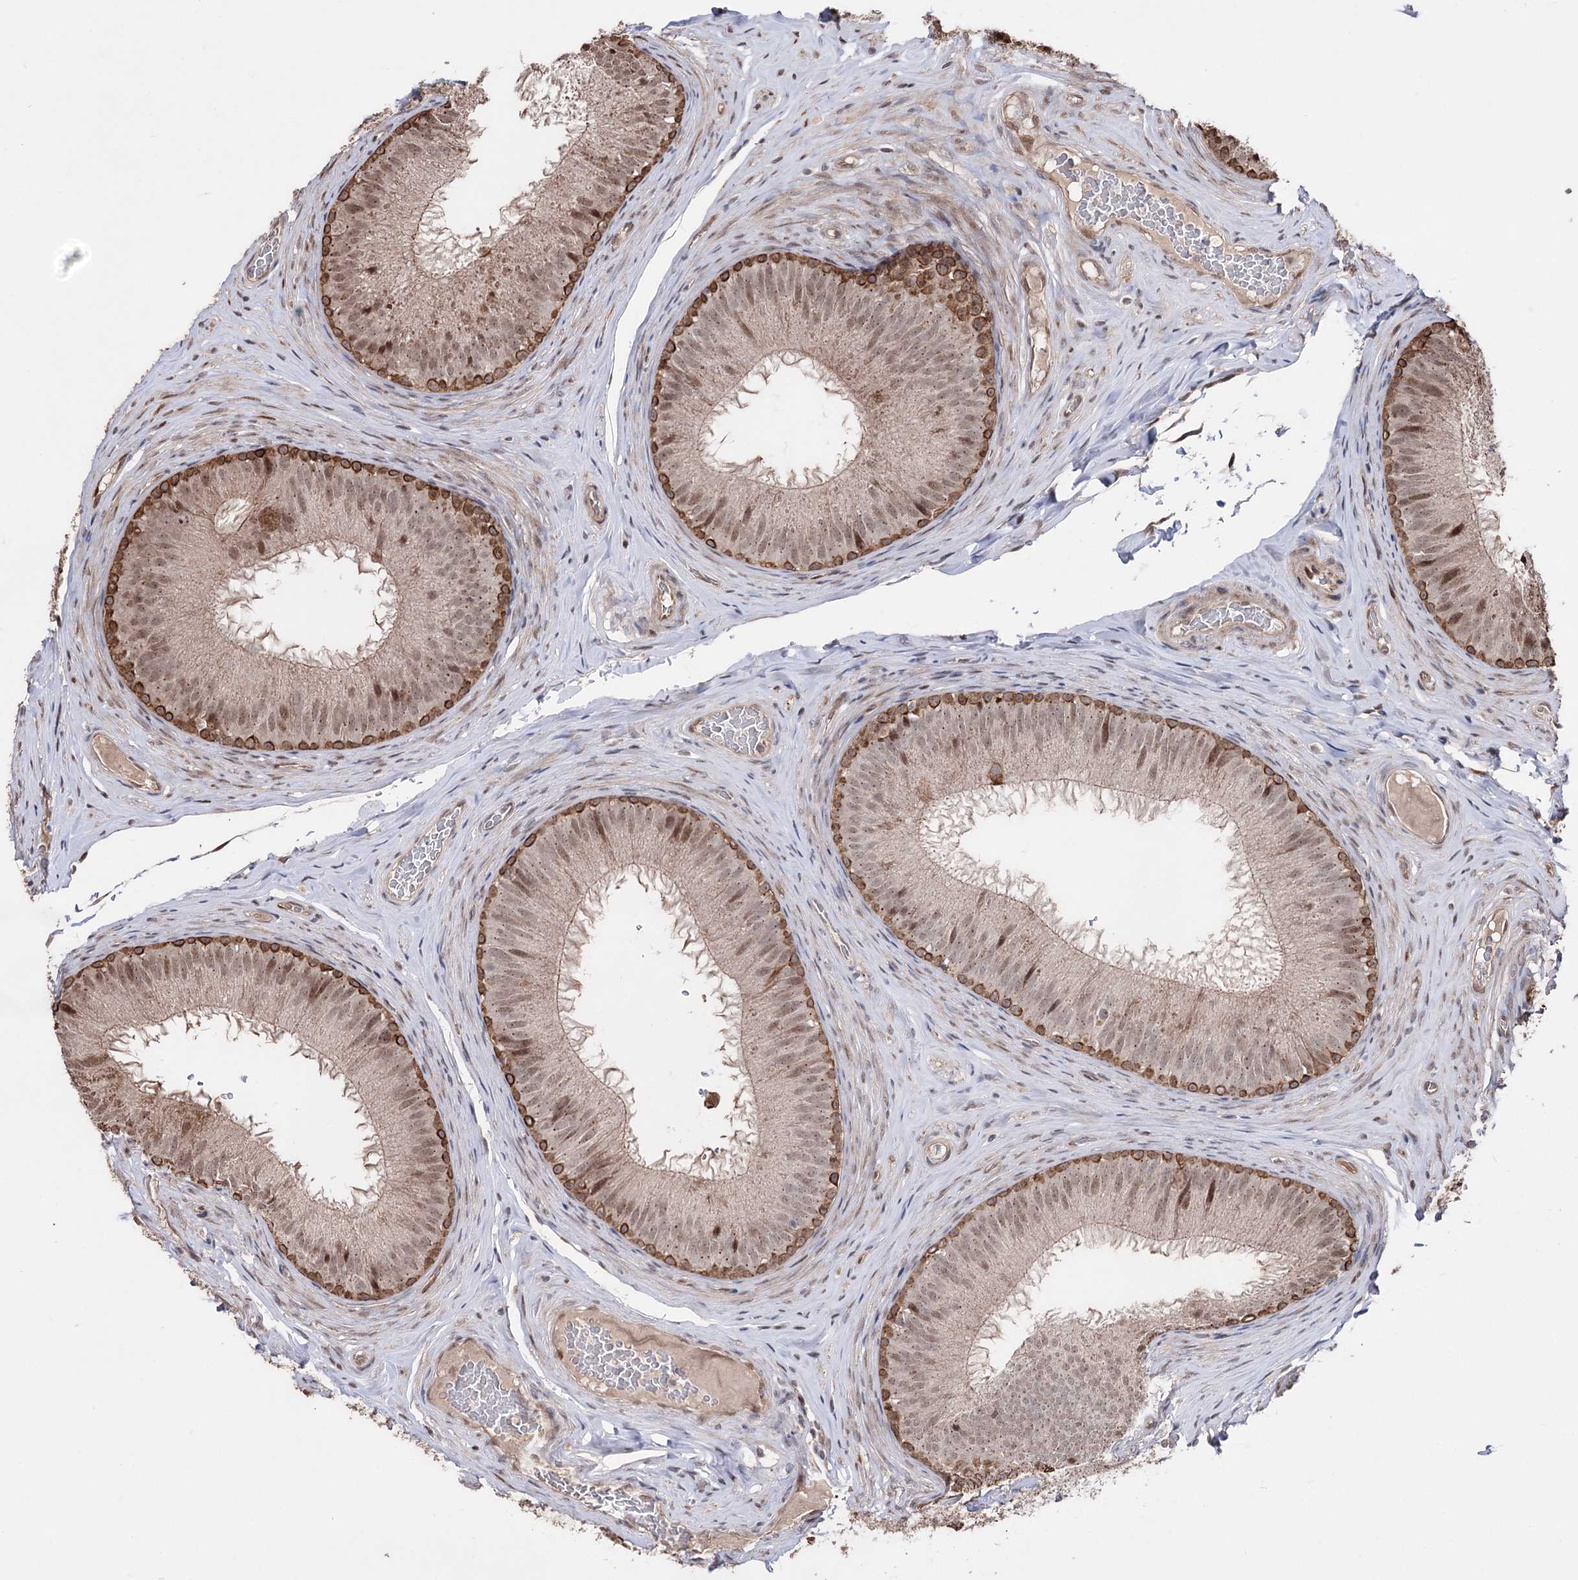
{"staining": {"intensity": "moderate", "quantity": "25%-75%", "location": "cytoplasmic/membranous,nuclear"}, "tissue": "epididymis", "cell_type": "Glandular cells", "image_type": "normal", "snomed": [{"axis": "morphology", "description": "Normal tissue, NOS"}, {"axis": "topography", "description": "Epididymis"}], "caption": "The photomicrograph reveals a brown stain indicating the presence of a protein in the cytoplasmic/membranous,nuclear of glandular cells in epididymis. The protein is shown in brown color, while the nuclei are stained blue.", "gene": "CPNE8", "patient": {"sex": "male", "age": 34}}